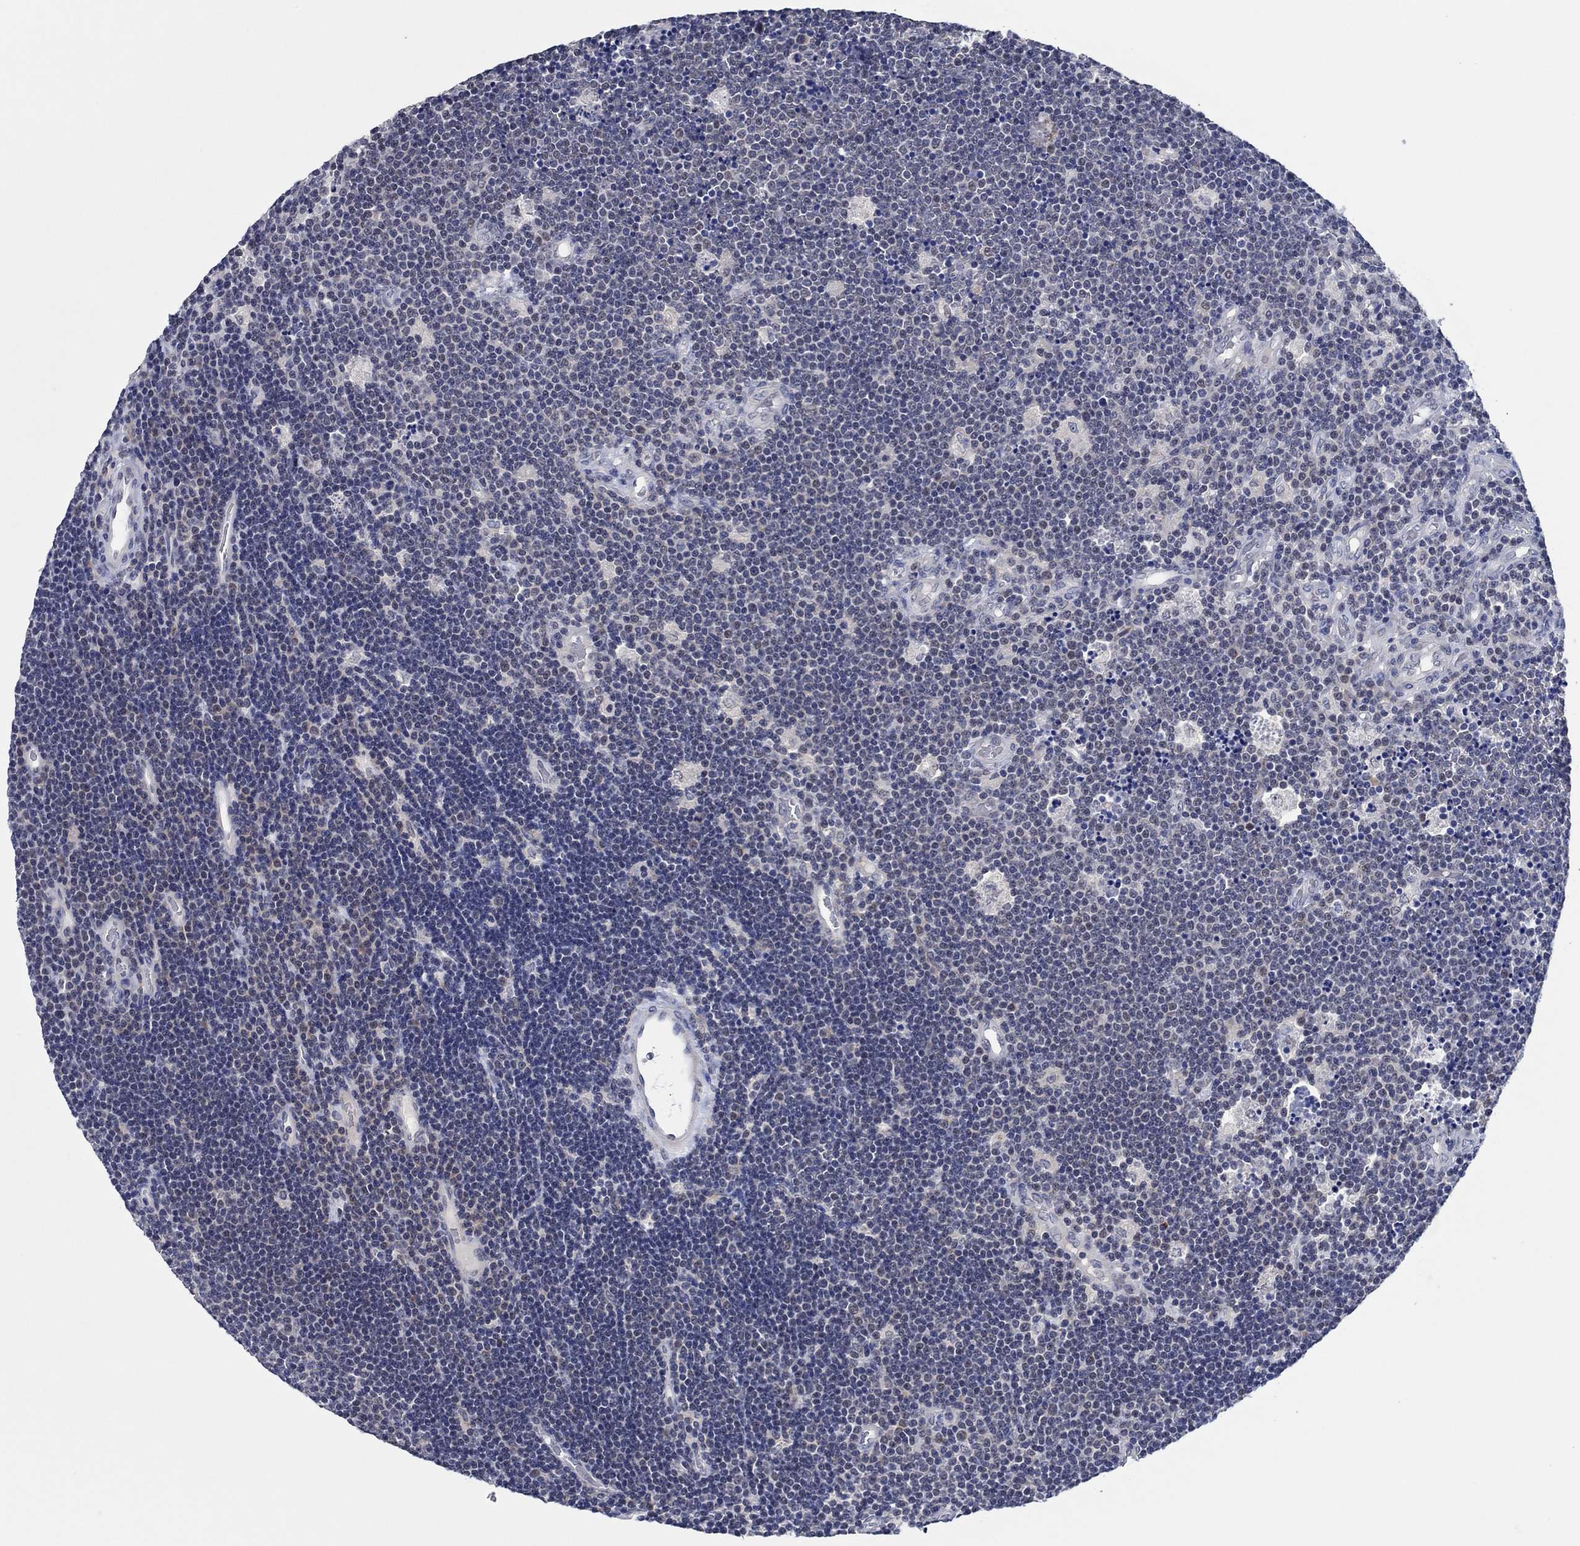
{"staining": {"intensity": "negative", "quantity": "none", "location": "none"}, "tissue": "lymphoma", "cell_type": "Tumor cells", "image_type": "cancer", "snomed": [{"axis": "morphology", "description": "Malignant lymphoma, non-Hodgkin's type, Low grade"}, {"axis": "topography", "description": "Brain"}], "caption": "This is a photomicrograph of IHC staining of low-grade malignant lymphoma, non-Hodgkin's type, which shows no positivity in tumor cells. Nuclei are stained in blue.", "gene": "PRRT3", "patient": {"sex": "female", "age": 66}}